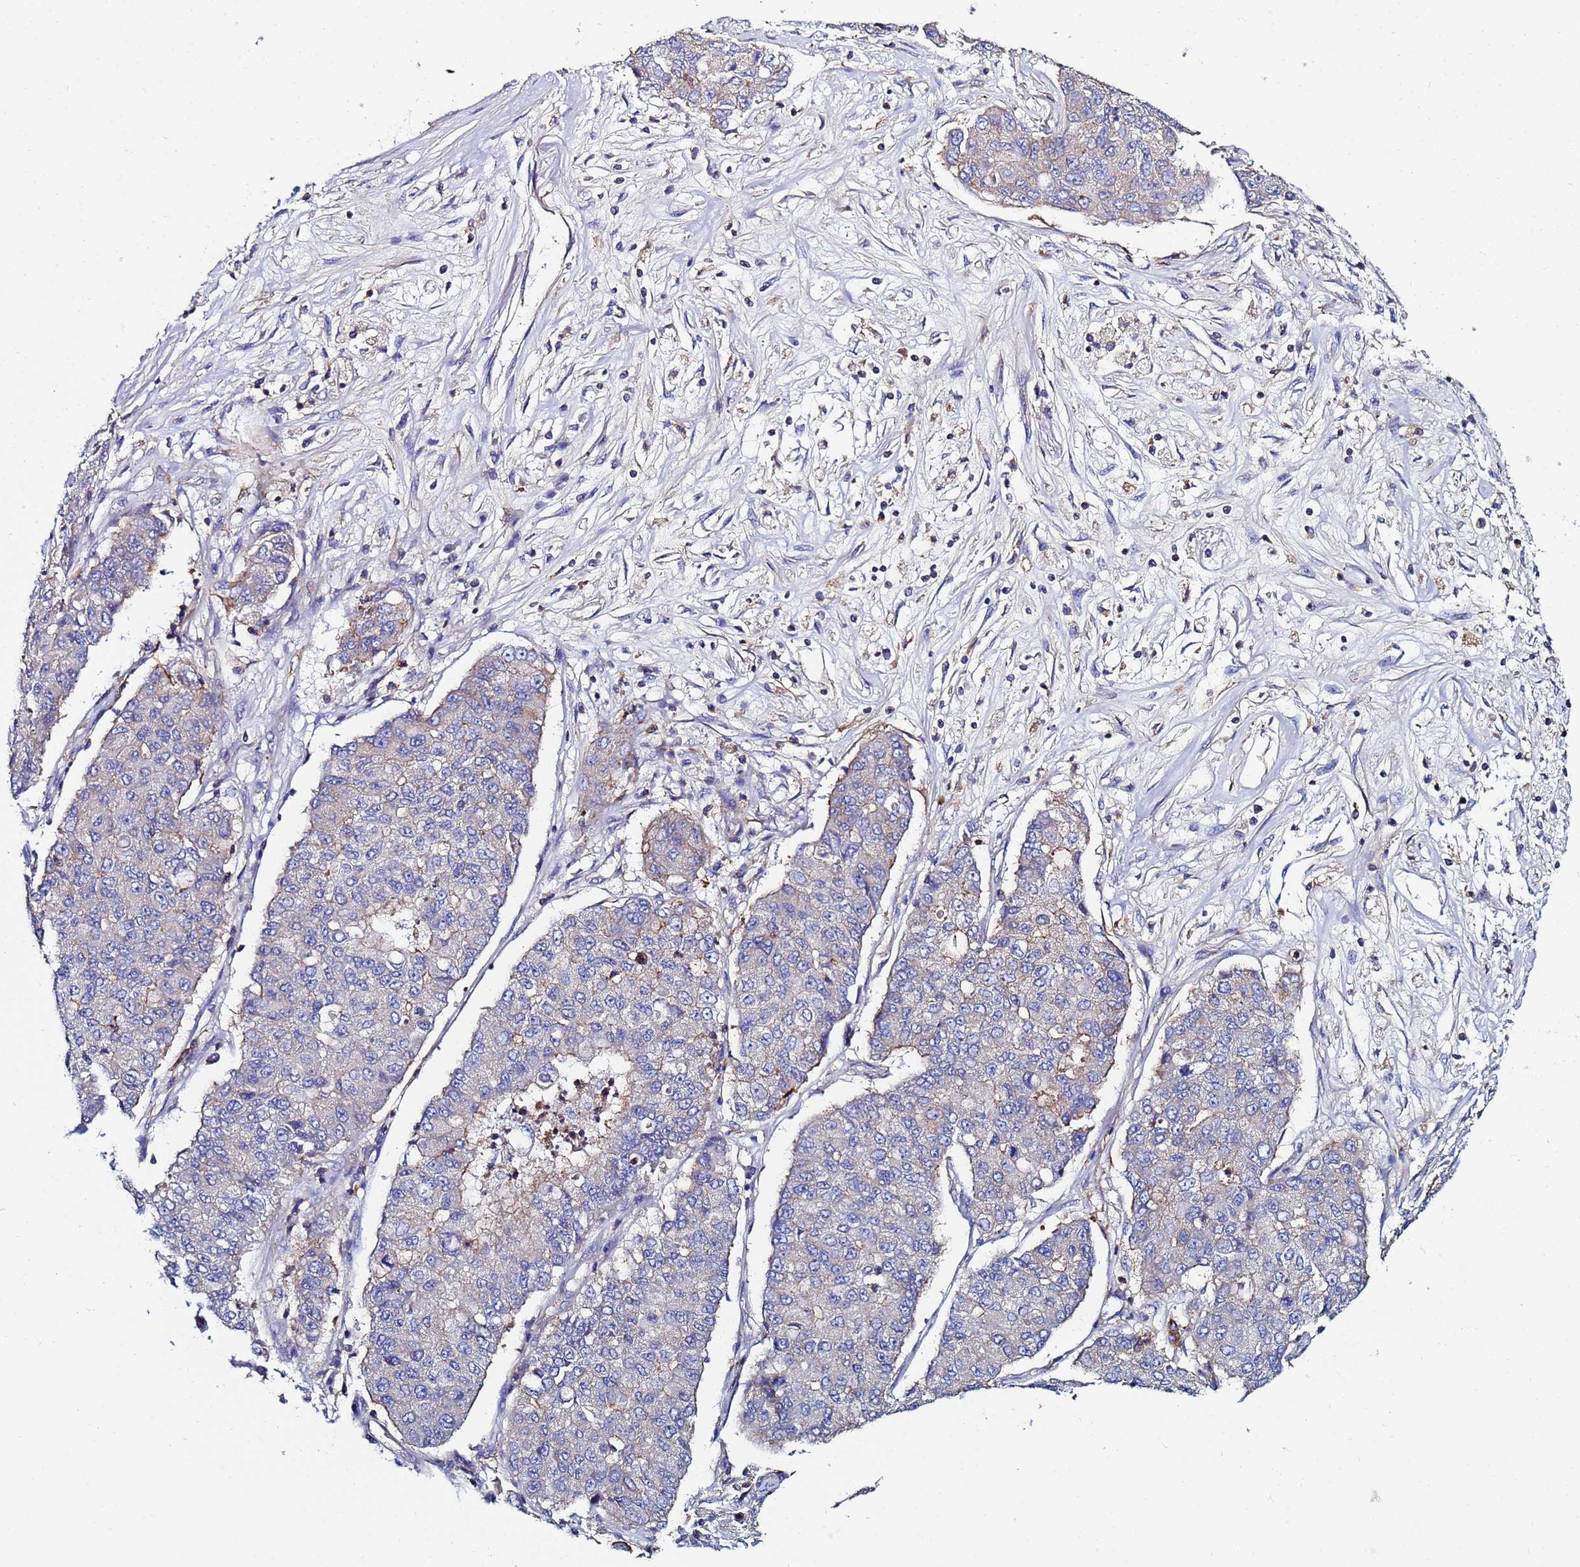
{"staining": {"intensity": "weak", "quantity": "<25%", "location": "cytoplasmic/membranous"}, "tissue": "lung cancer", "cell_type": "Tumor cells", "image_type": "cancer", "snomed": [{"axis": "morphology", "description": "Squamous cell carcinoma, NOS"}, {"axis": "topography", "description": "Lung"}], "caption": "The IHC photomicrograph has no significant positivity in tumor cells of lung squamous cell carcinoma tissue.", "gene": "POTEE", "patient": {"sex": "male", "age": 74}}